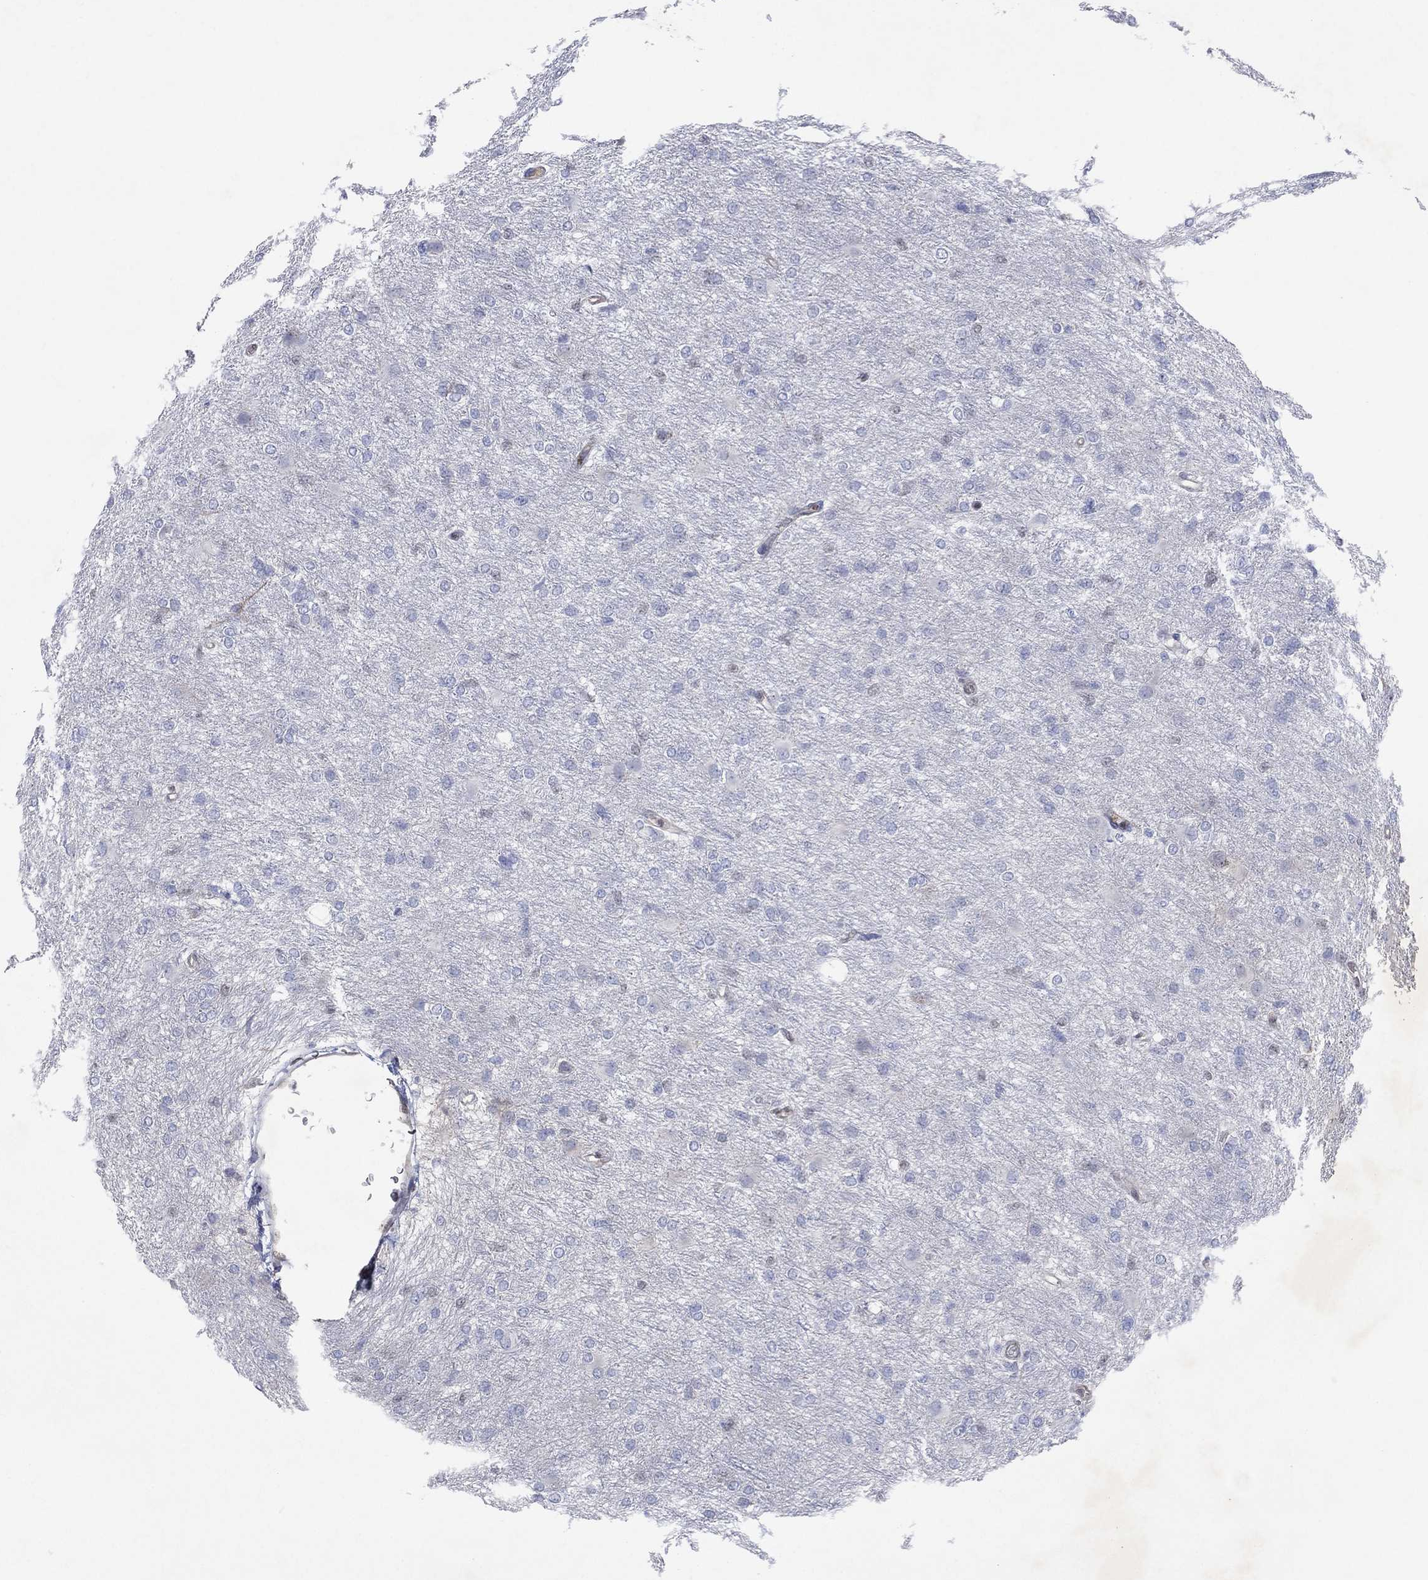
{"staining": {"intensity": "negative", "quantity": "none", "location": "none"}, "tissue": "glioma", "cell_type": "Tumor cells", "image_type": "cancer", "snomed": [{"axis": "morphology", "description": "Glioma, malignant, High grade"}, {"axis": "topography", "description": "Brain"}], "caption": "This micrograph is of glioma stained with immunohistochemistry to label a protein in brown with the nuclei are counter-stained blue. There is no staining in tumor cells.", "gene": "FLI1", "patient": {"sex": "male", "age": 68}}